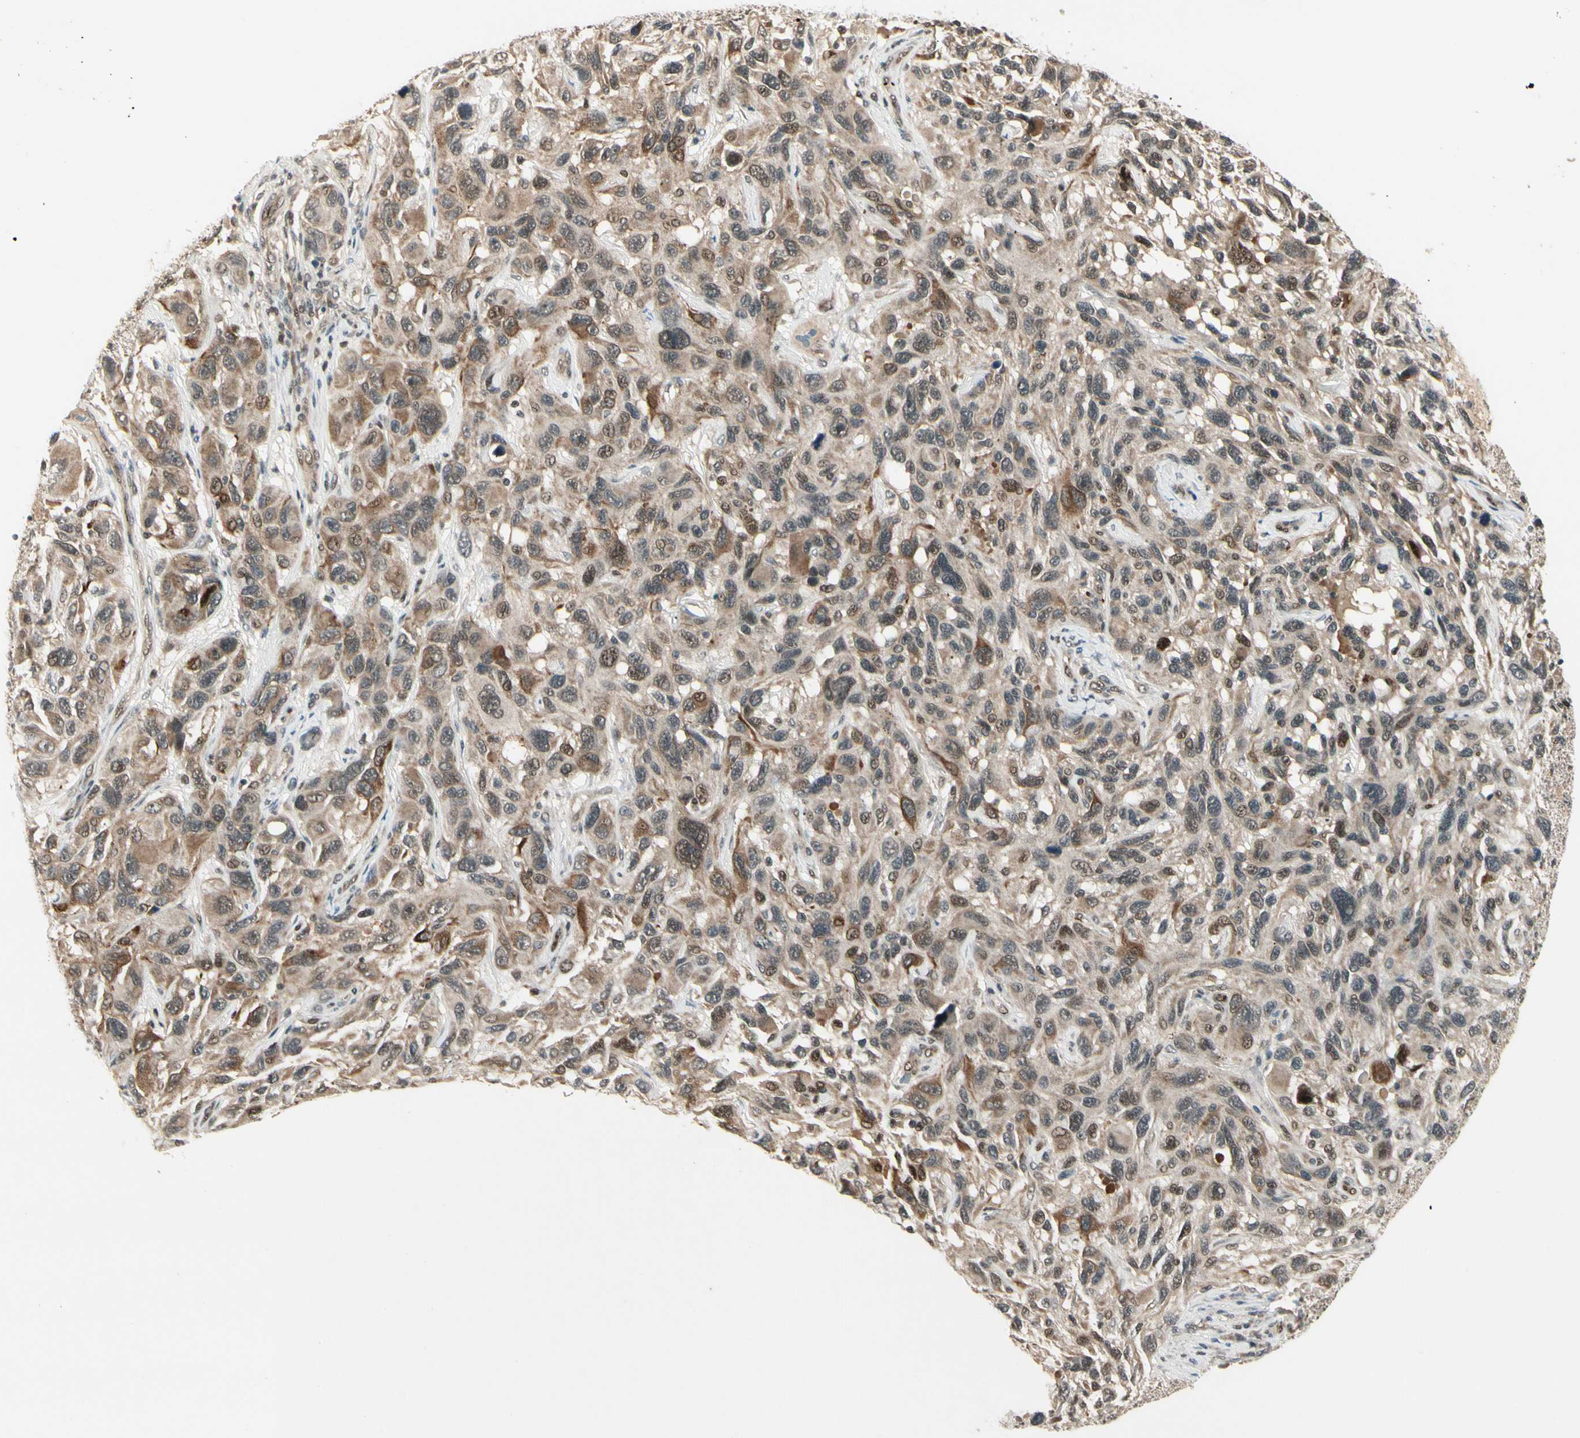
{"staining": {"intensity": "moderate", "quantity": "<25%", "location": "cytoplasmic/membranous,nuclear"}, "tissue": "melanoma", "cell_type": "Tumor cells", "image_type": "cancer", "snomed": [{"axis": "morphology", "description": "Malignant melanoma, NOS"}, {"axis": "topography", "description": "Skin"}], "caption": "A photomicrograph showing moderate cytoplasmic/membranous and nuclear expression in about <25% of tumor cells in melanoma, as visualized by brown immunohistochemical staining.", "gene": "CDK11A", "patient": {"sex": "male", "age": 53}}